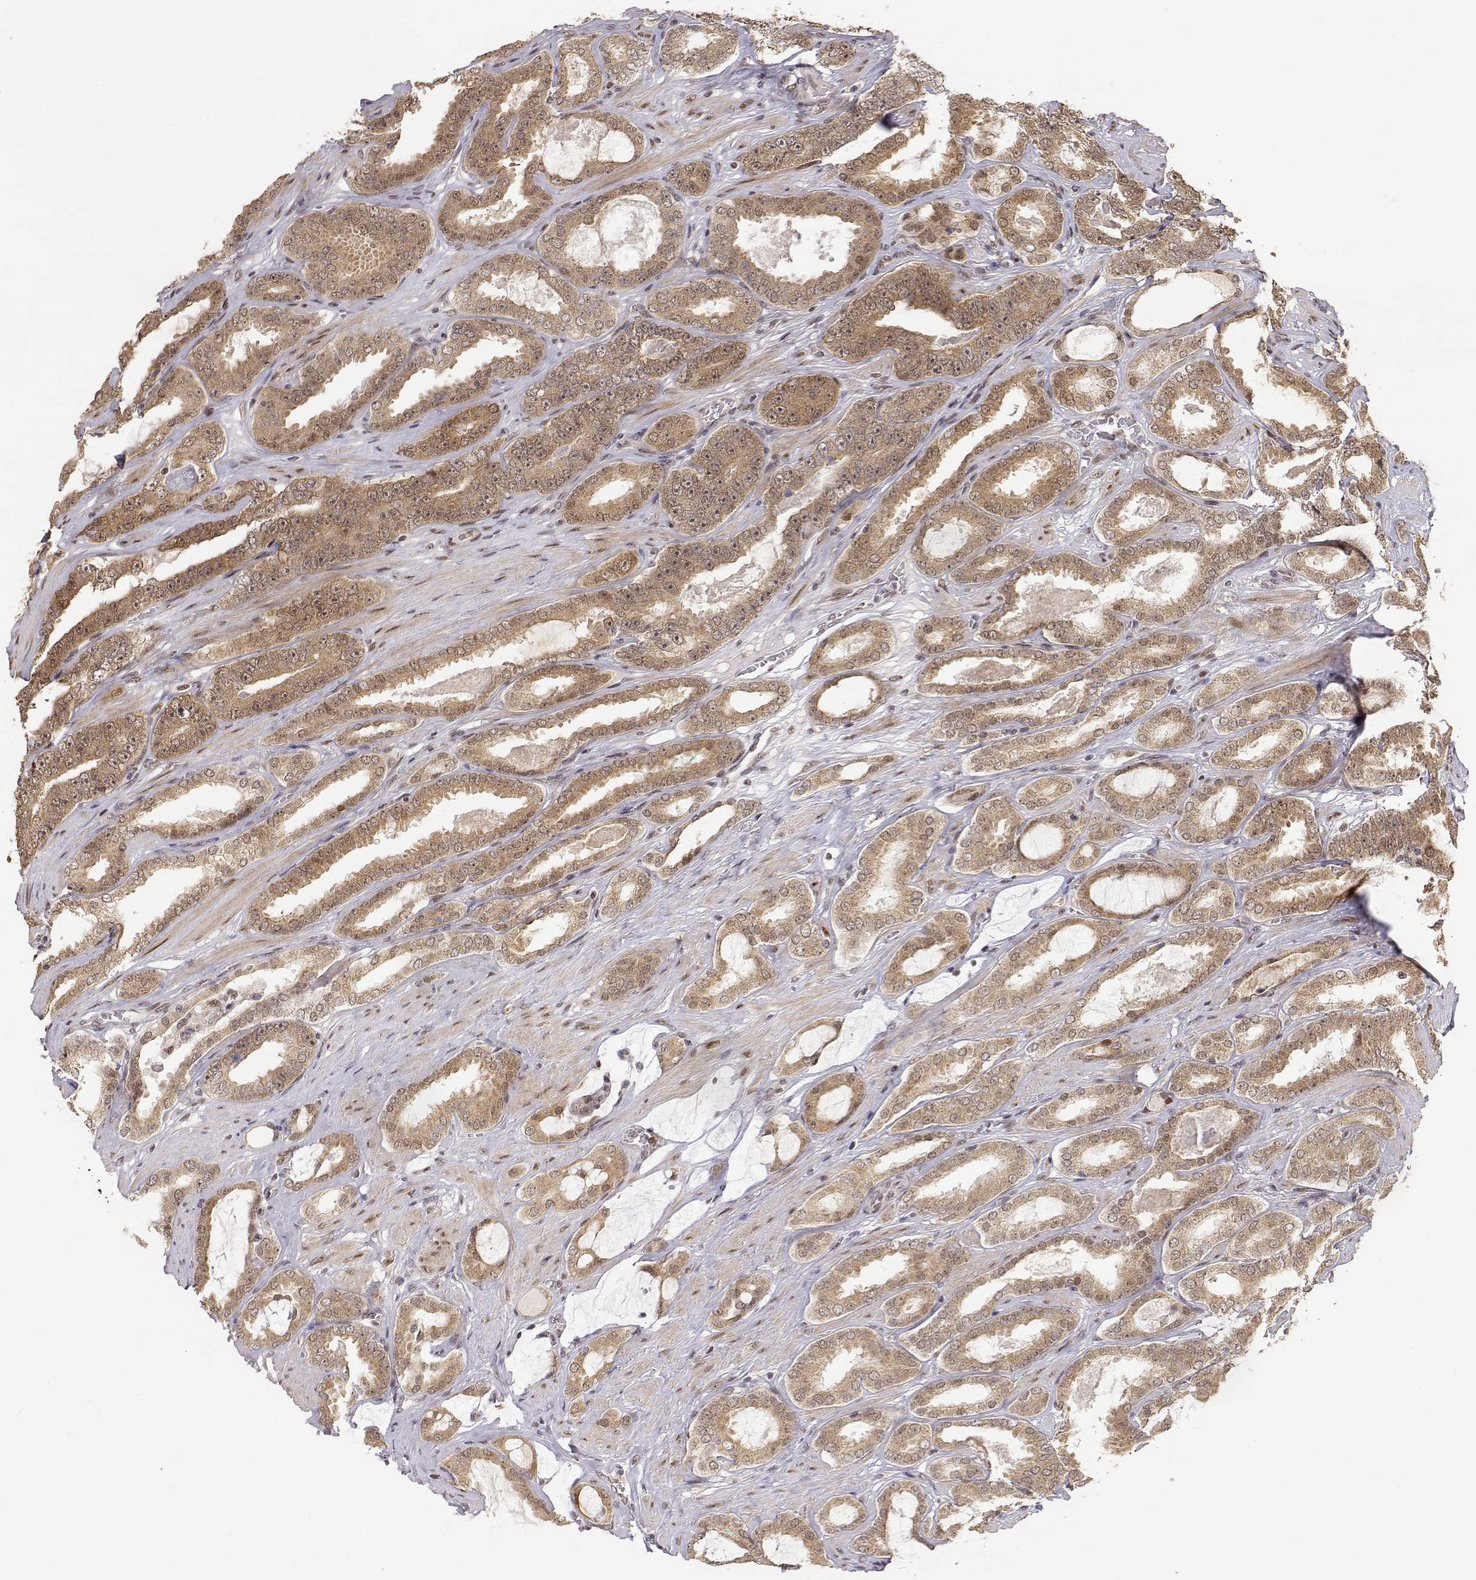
{"staining": {"intensity": "moderate", "quantity": ">75%", "location": "cytoplasmic/membranous"}, "tissue": "prostate cancer", "cell_type": "Tumor cells", "image_type": "cancer", "snomed": [{"axis": "morphology", "description": "Adenocarcinoma, High grade"}, {"axis": "topography", "description": "Prostate"}], "caption": "Brown immunohistochemical staining in prostate cancer demonstrates moderate cytoplasmic/membranous positivity in about >75% of tumor cells.", "gene": "BRCA1", "patient": {"sex": "male", "age": 63}}